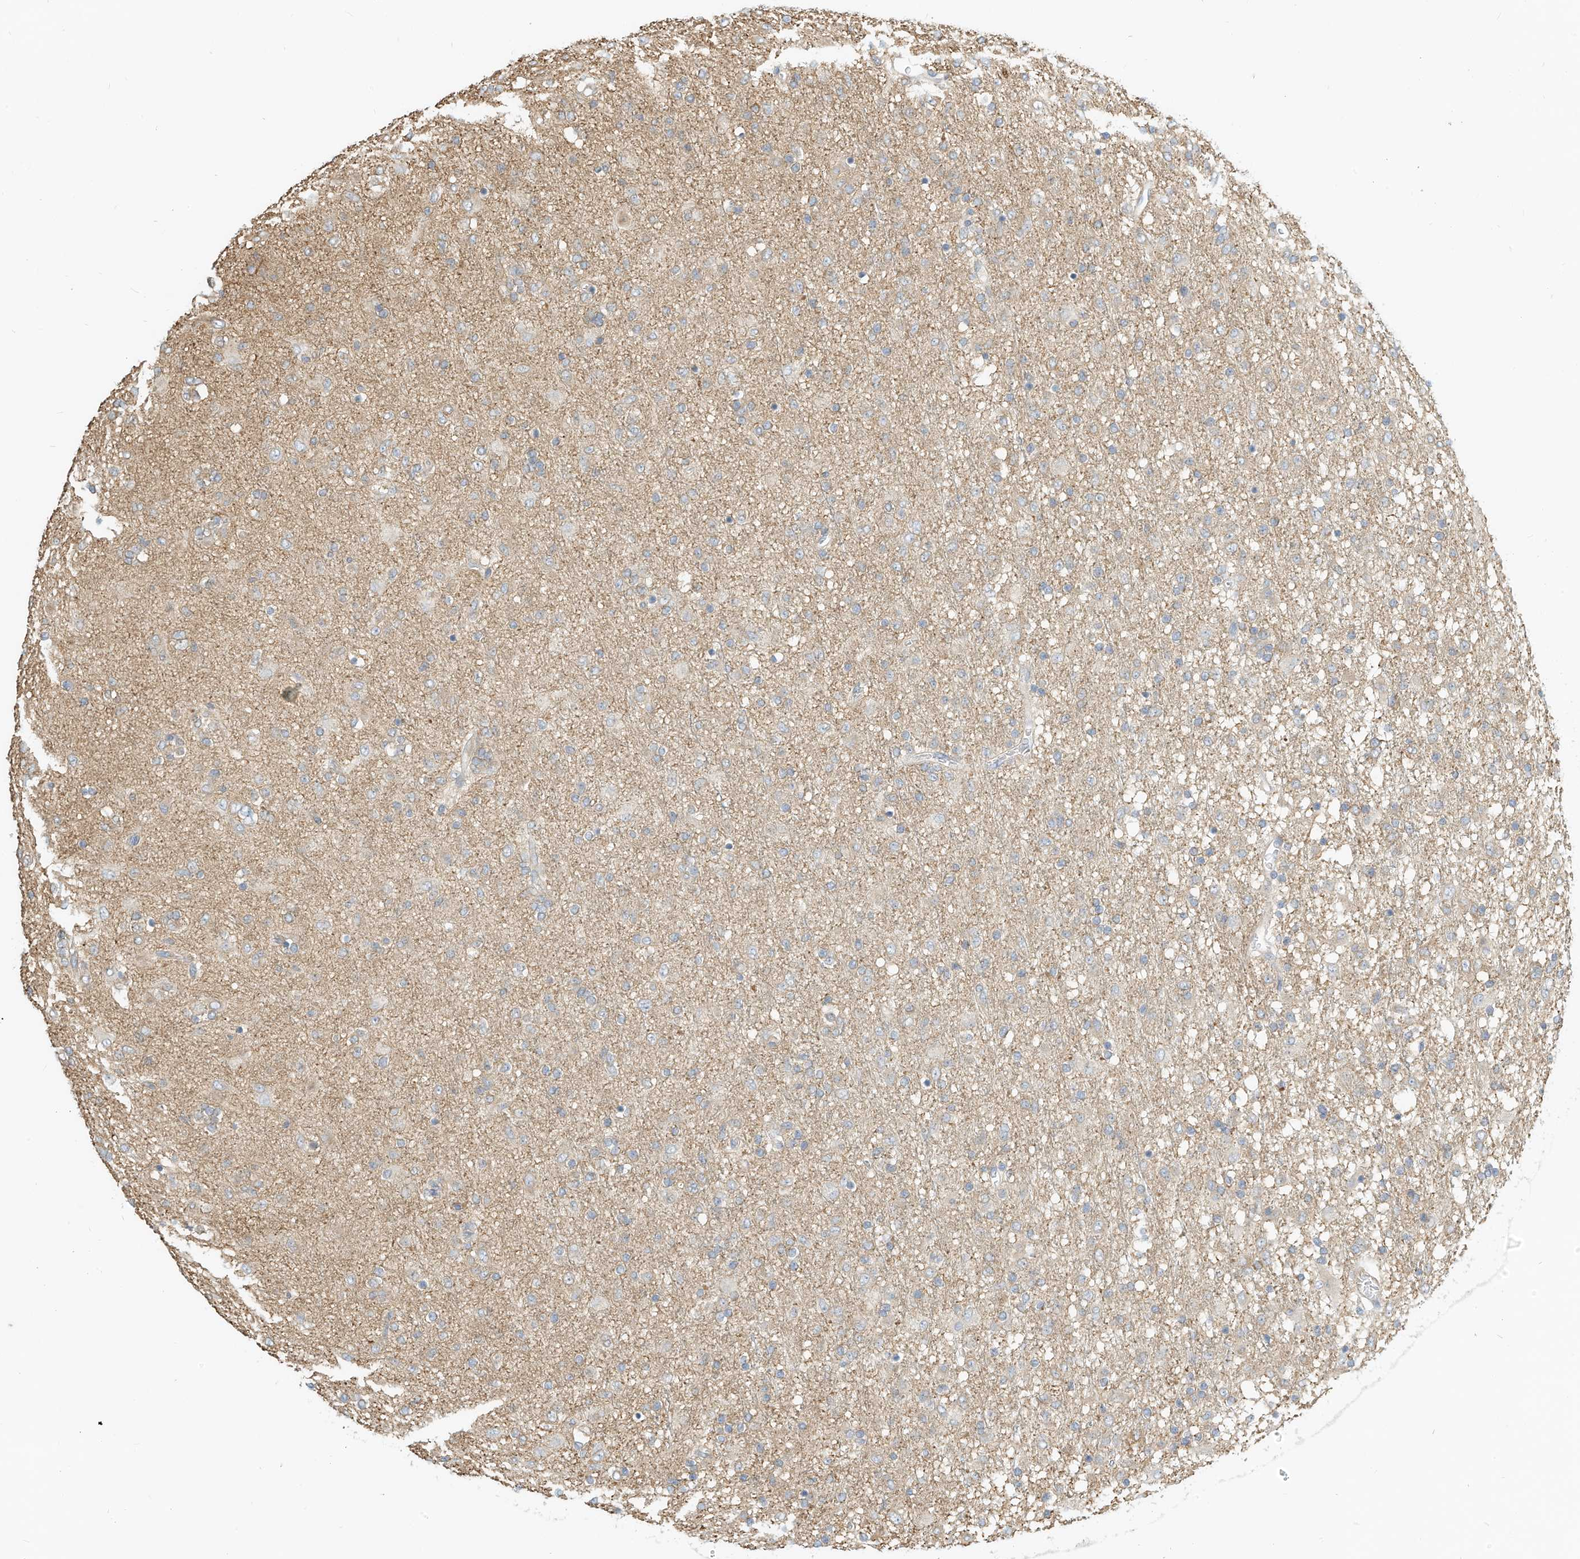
{"staining": {"intensity": "weak", "quantity": "<25%", "location": "cytoplasmic/membranous"}, "tissue": "glioma", "cell_type": "Tumor cells", "image_type": "cancer", "snomed": [{"axis": "morphology", "description": "Glioma, malignant, Low grade"}, {"axis": "topography", "description": "Brain"}], "caption": "An image of glioma stained for a protein exhibits no brown staining in tumor cells. The staining was performed using DAB (3,3'-diaminobenzidine) to visualize the protein expression in brown, while the nuclei were stained in blue with hematoxylin (Magnification: 20x).", "gene": "OFD1", "patient": {"sex": "male", "age": 65}}